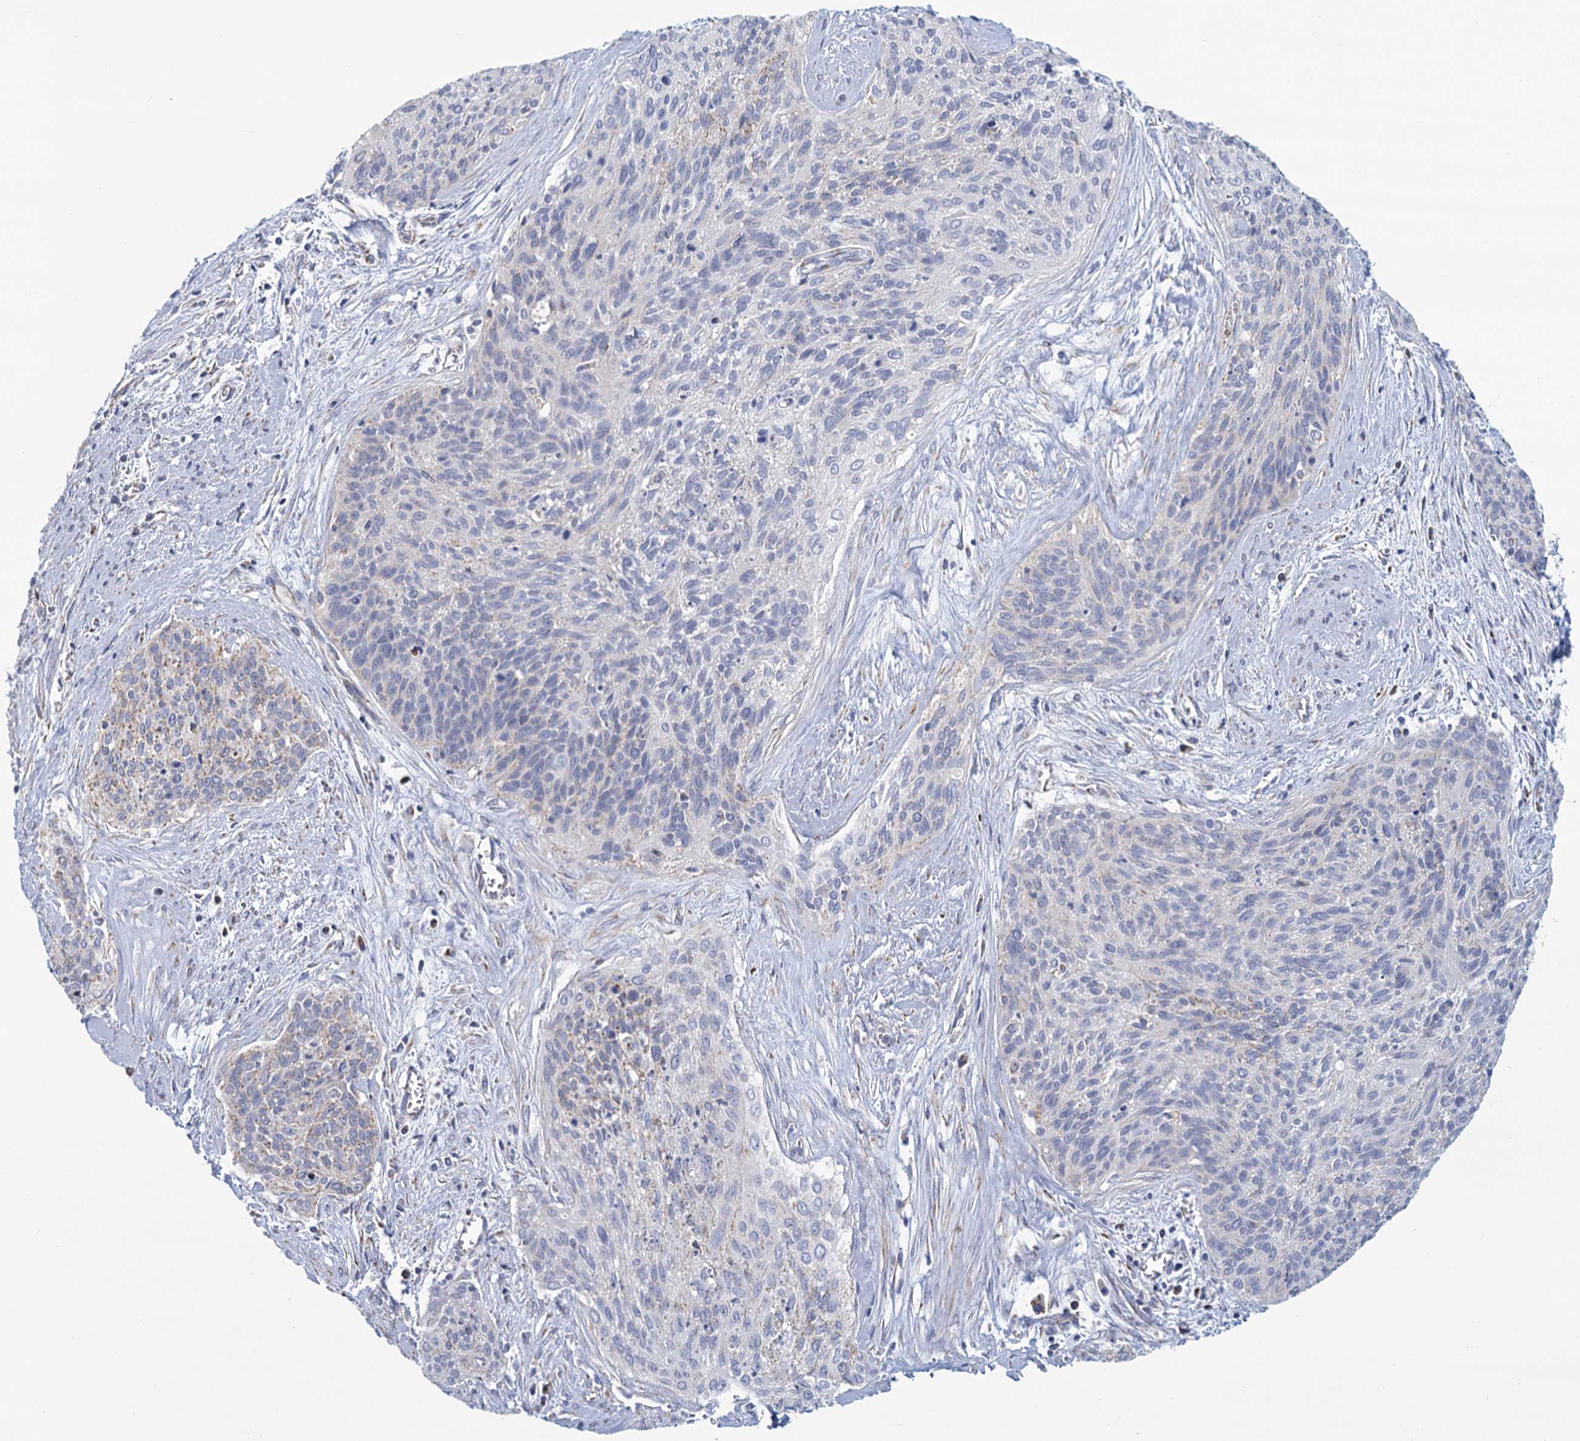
{"staining": {"intensity": "negative", "quantity": "none", "location": "none"}, "tissue": "cervical cancer", "cell_type": "Tumor cells", "image_type": "cancer", "snomed": [{"axis": "morphology", "description": "Squamous cell carcinoma, NOS"}, {"axis": "topography", "description": "Cervix"}], "caption": "Cervical squamous cell carcinoma was stained to show a protein in brown. There is no significant positivity in tumor cells.", "gene": "NDUFC2", "patient": {"sex": "female", "age": 55}}